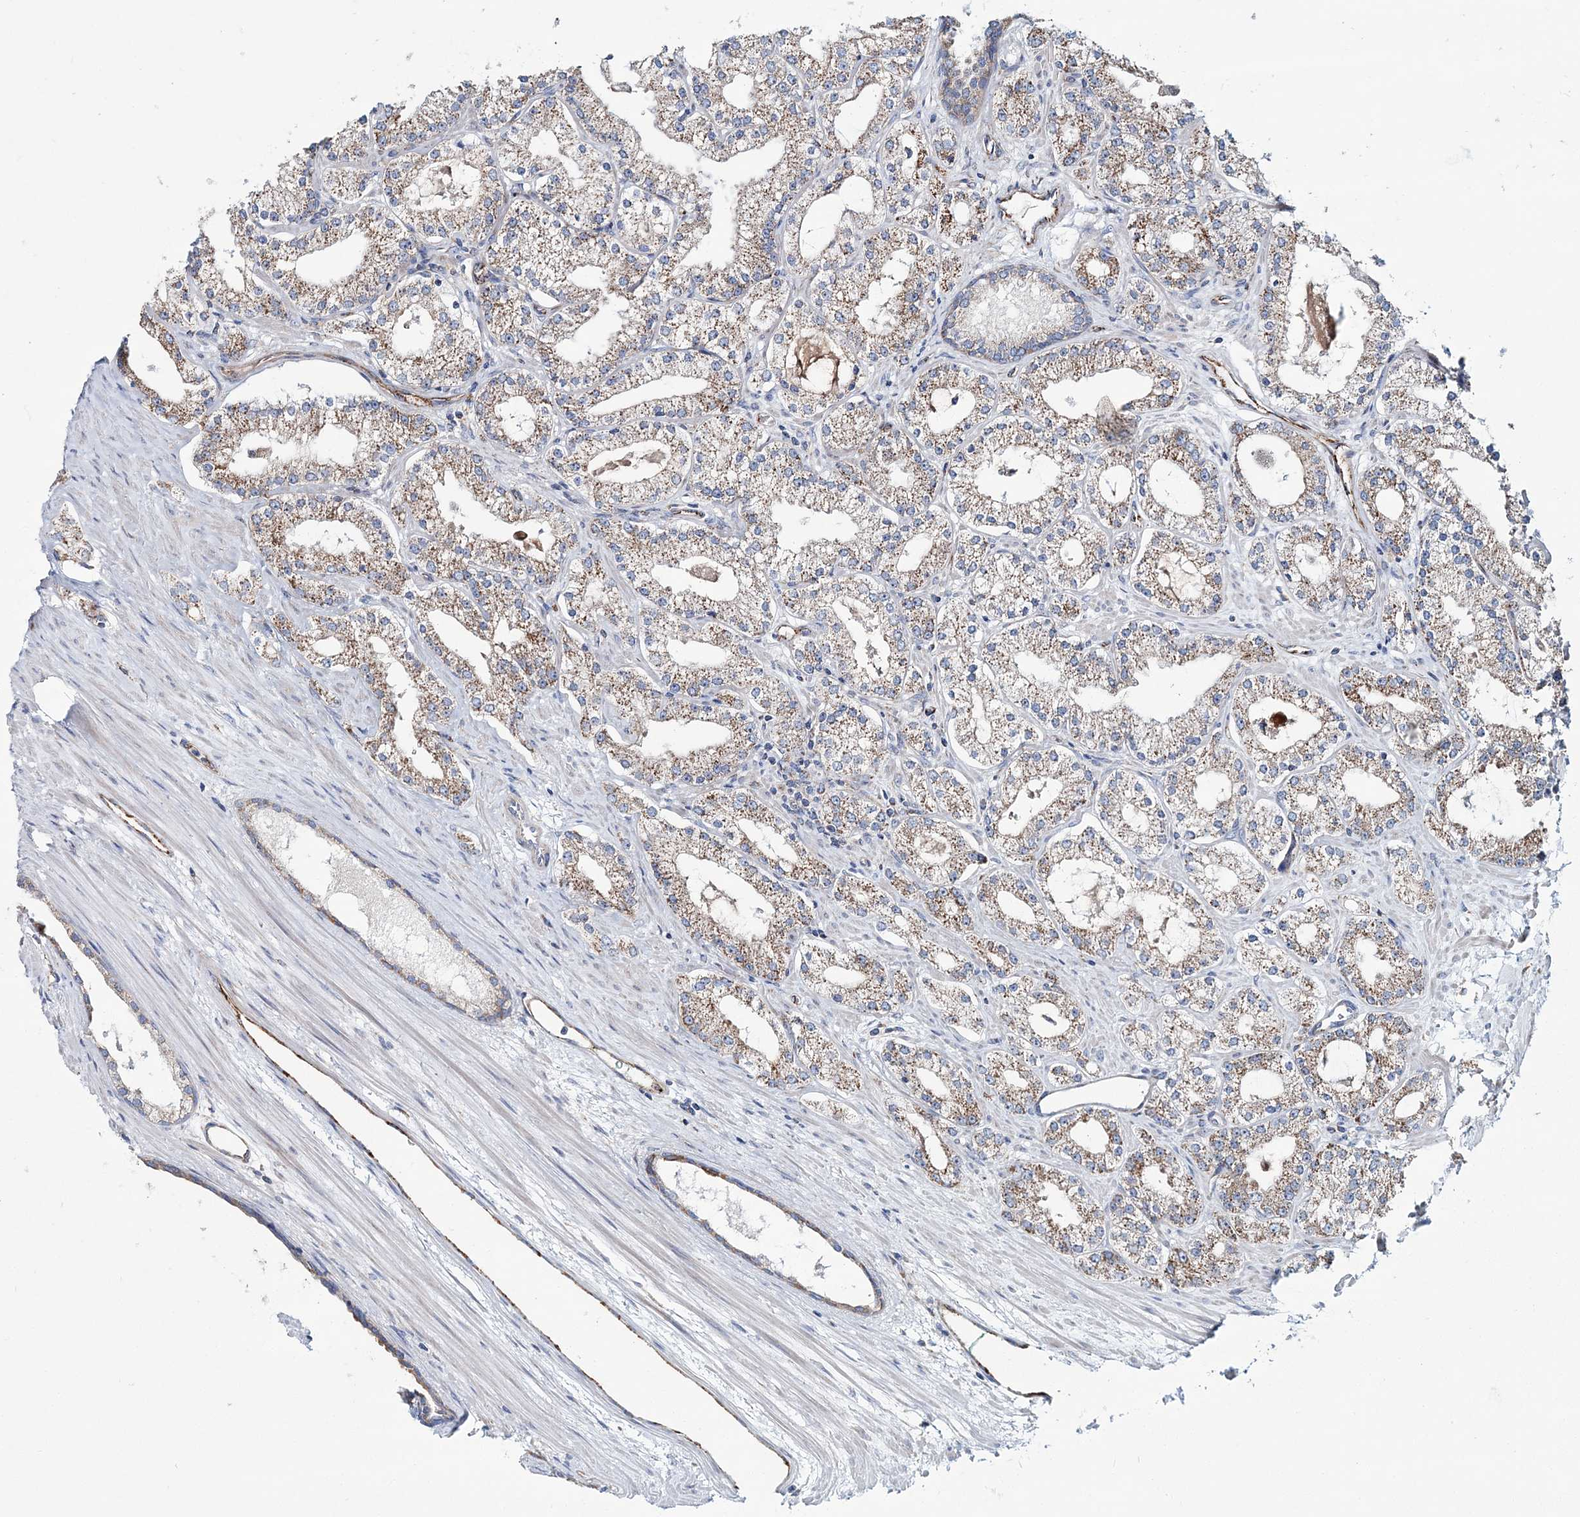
{"staining": {"intensity": "moderate", "quantity": ">75%", "location": "cytoplasmic/membranous"}, "tissue": "prostate cancer", "cell_type": "Tumor cells", "image_type": "cancer", "snomed": [{"axis": "morphology", "description": "Adenocarcinoma, Low grade"}, {"axis": "topography", "description": "Prostate"}], "caption": "Moderate cytoplasmic/membranous positivity is appreciated in about >75% of tumor cells in prostate cancer (low-grade adenocarcinoma).", "gene": "ARHGAP6", "patient": {"sex": "male", "age": 69}}